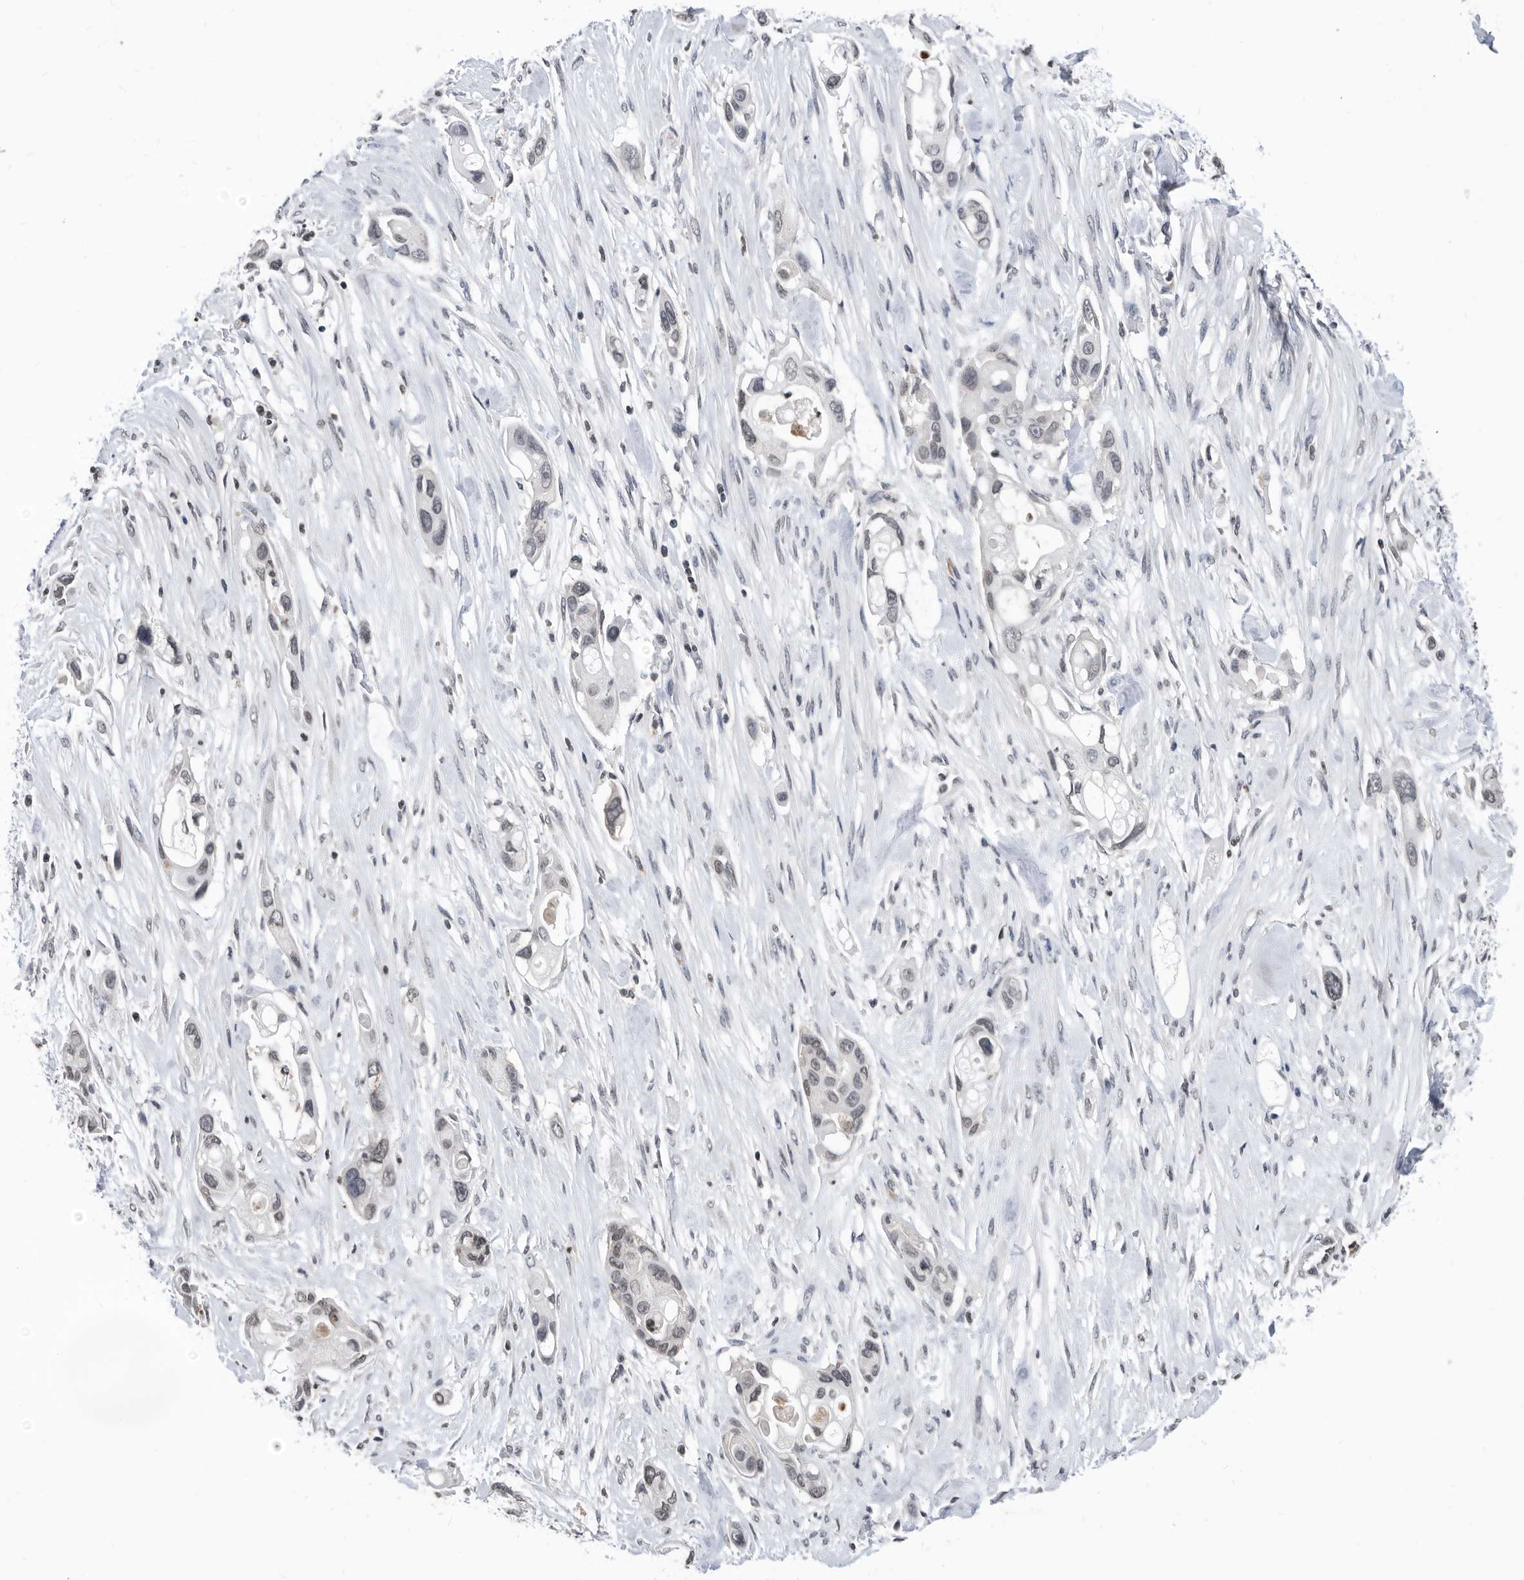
{"staining": {"intensity": "weak", "quantity": "25%-75%", "location": "nuclear"}, "tissue": "pancreatic cancer", "cell_type": "Tumor cells", "image_type": "cancer", "snomed": [{"axis": "morphology", "description": "Adenocarcinoma, NOS"}, {"axis": "topography", "description": "Pancreas"}], "caption": "Protein positivity by IHC exhibits weak nuclear staining in about 25%-75% of tumor cells in adenocarcinoma (pancreatic).", "gene": "TSTD1", "patient": {"sex": "female", "age": 60}}